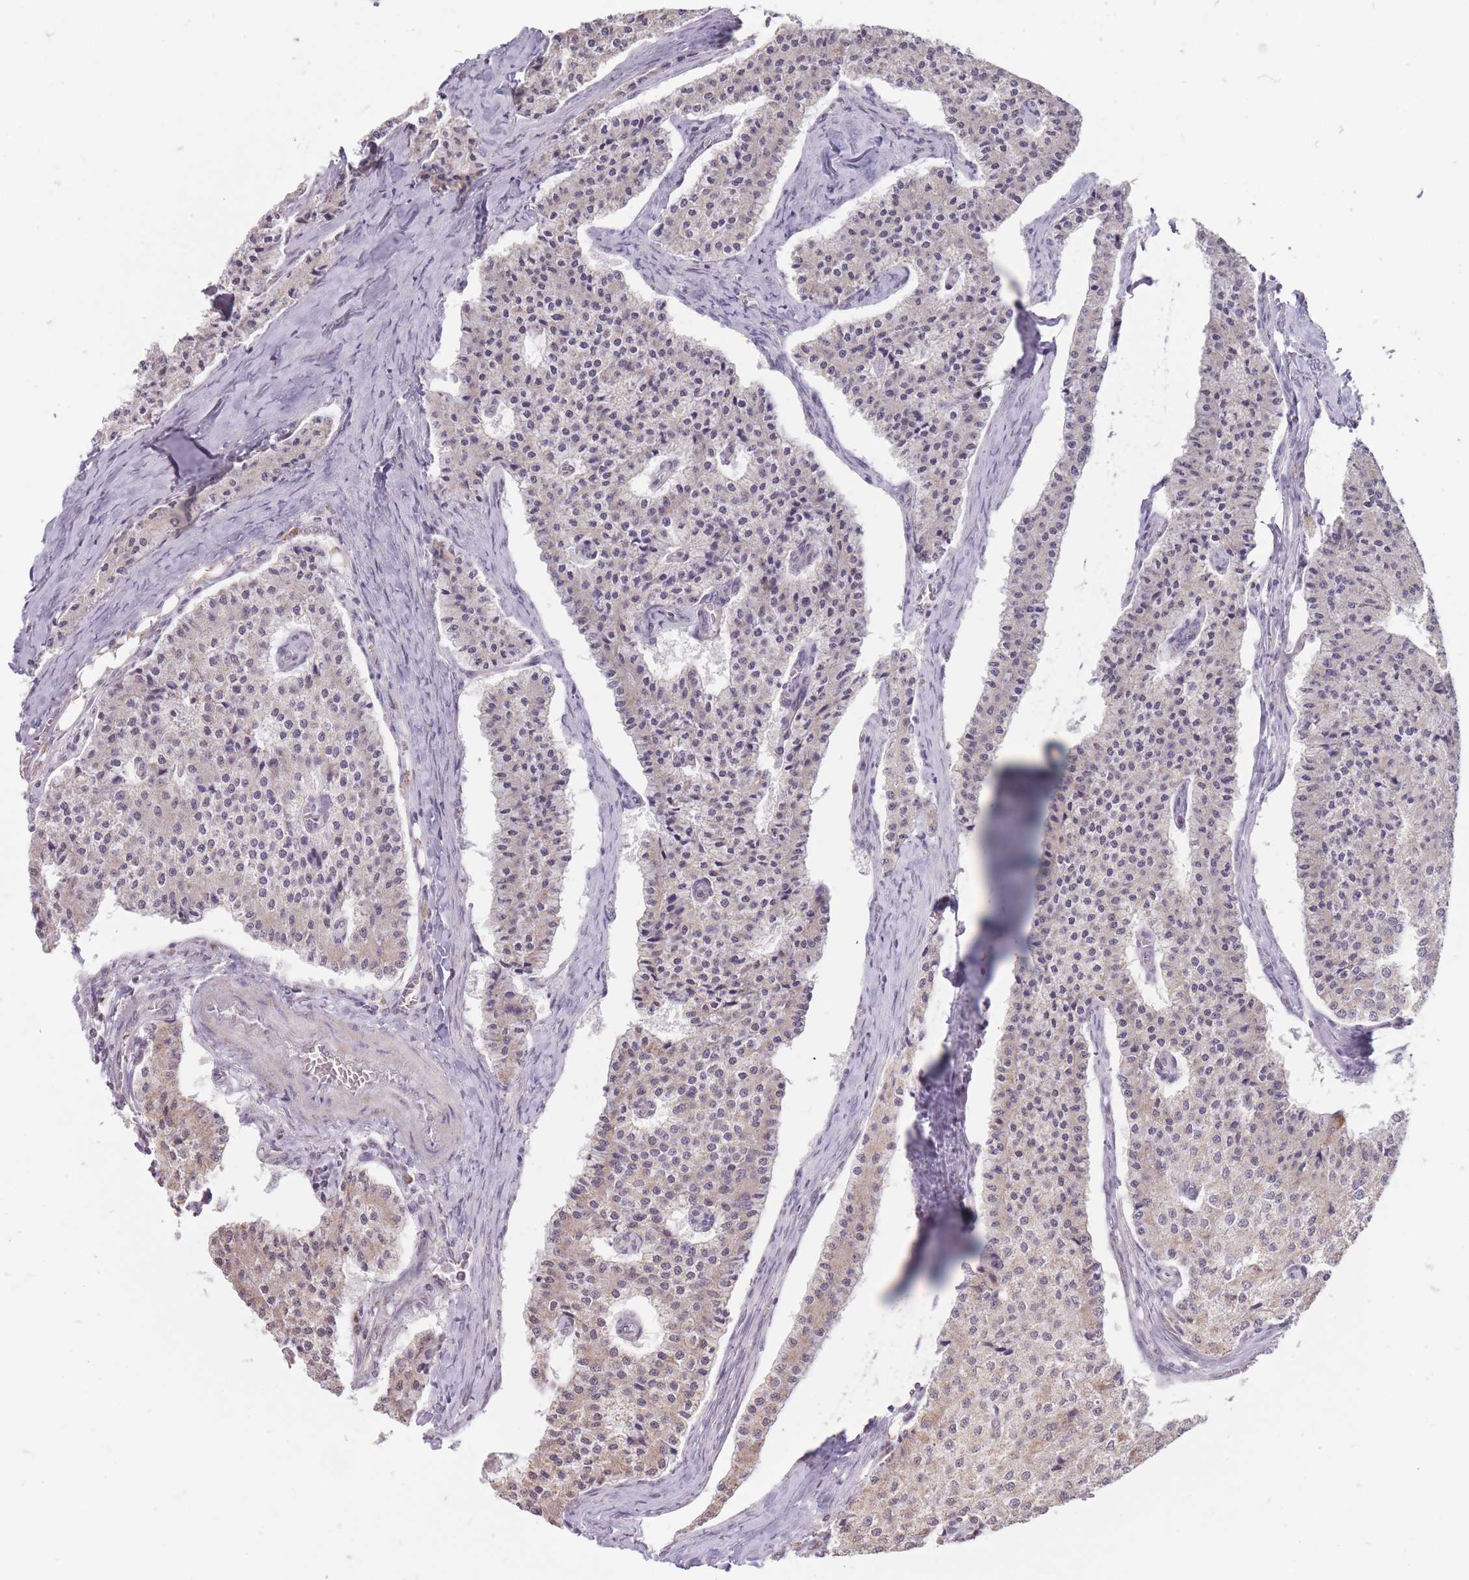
{"staining": {"intensity": "negative", "quantity": "none", "location": "none"}, "tissue": "carcinoid", "cell_type": "Tumor cells", "image_type": "cancer", "snomed": [{"axis": "morphology", "description": "Carcinoid, malignant, NOS"}, {"axis": "topography", "description": "Colon"}], "caption": "Immunohistochemistry histopathology image of malignant carcinoid stained for a protein (brown), which exhibits no staining in tumor cells.", "gene": "NELL1", "patient": {"sex": "female", "age": 52}}